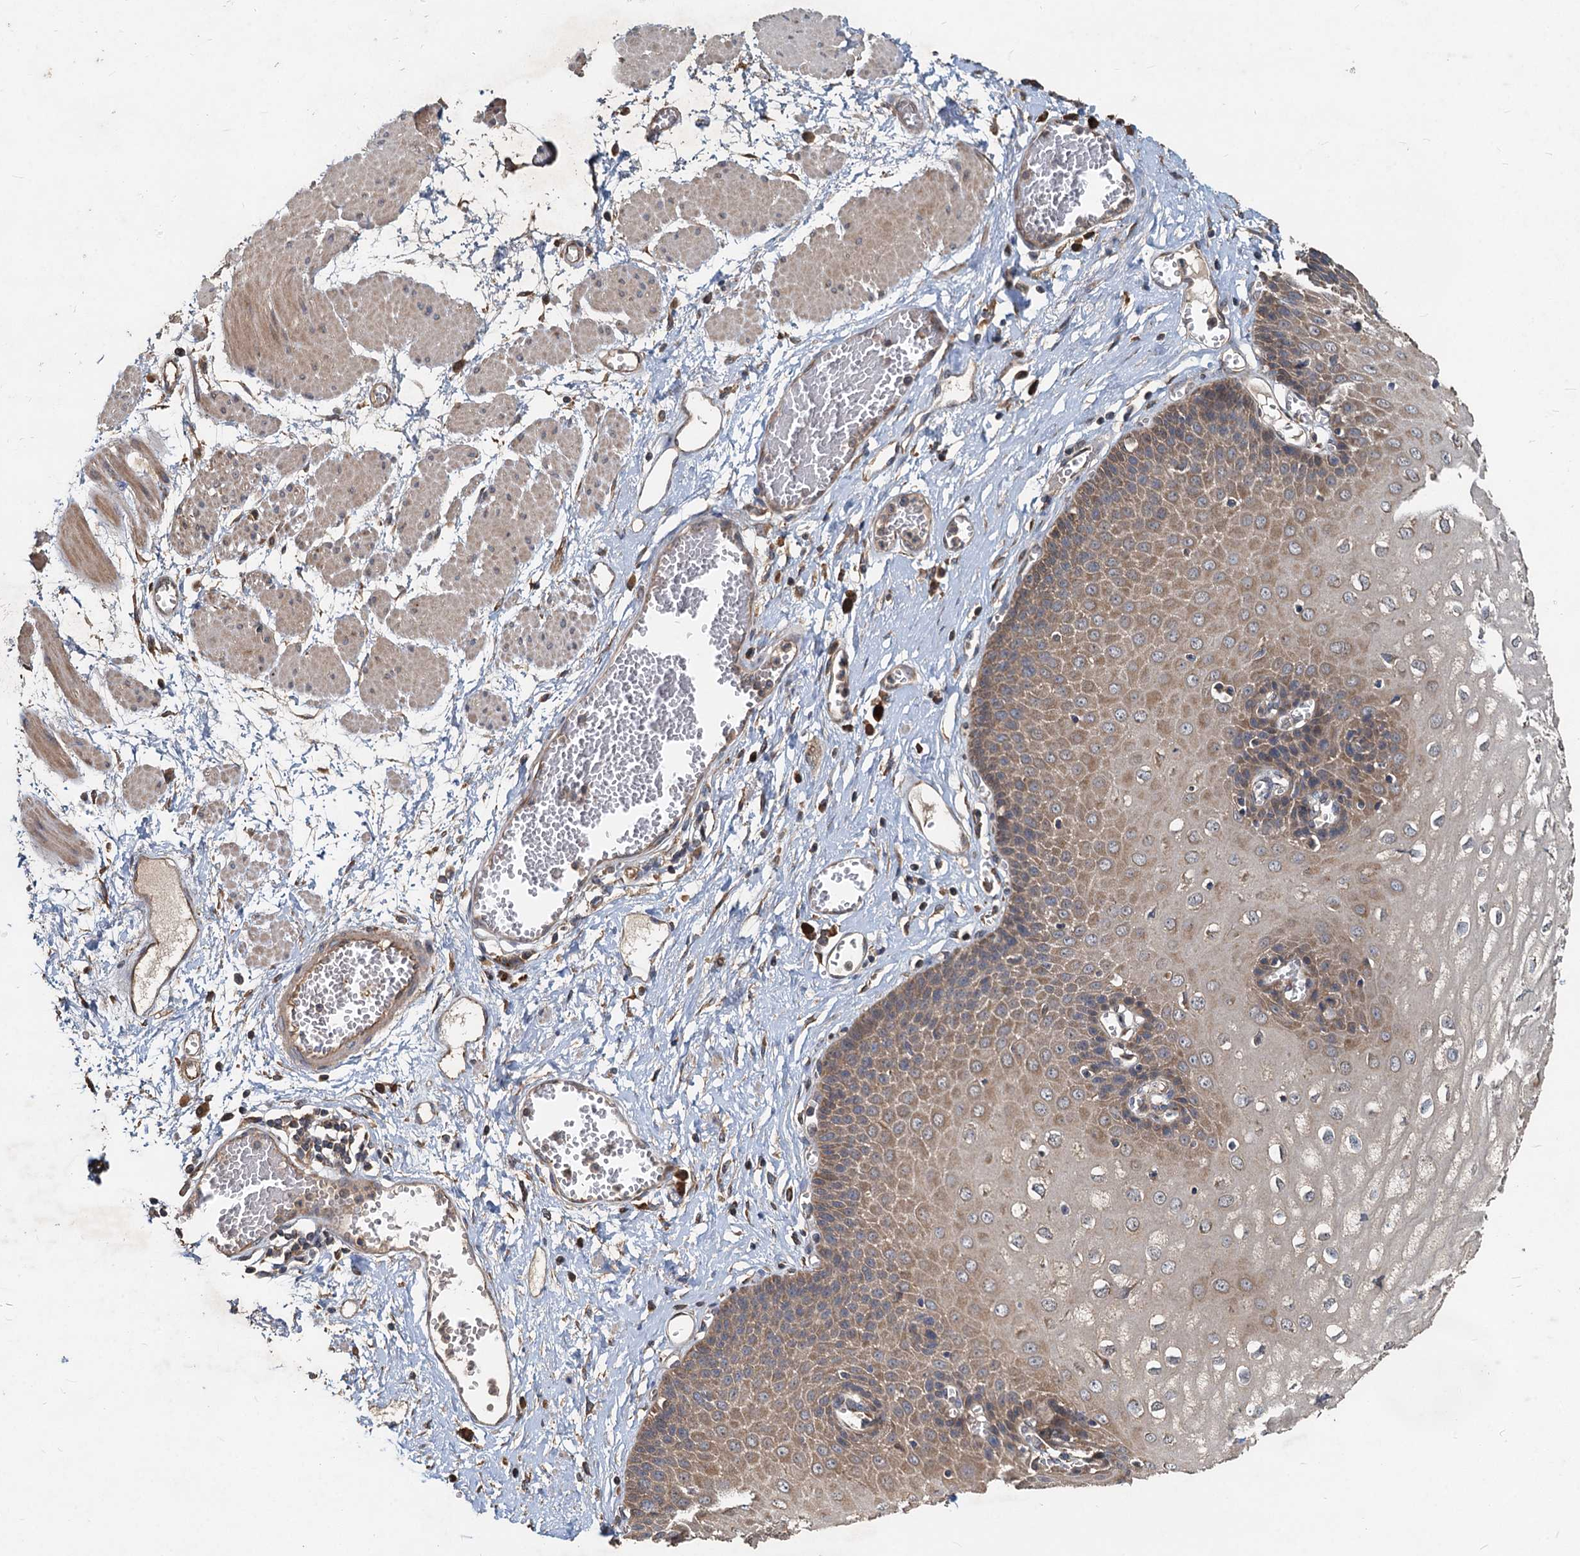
{"staining": {"intensity": "moderate", "quantity": ">75%", "location": "cytoplasmic/membranous"}, "tissue": "esophagus", "cell_type": "Squamous epithelial cells", "image_type": "normal", "snomed": [{"axis": "morphology", "description": "Normal tissue, NOS"}, {"axis": "topography", "description": "Esophagus"}], "caption": "Moderate cytoplasmic/membranous protein positivity is present in approximately >75% of squamous epithelial cells in esophagus.", "gene": "HYI", "patient": {"sex": "male", "age": 60}}